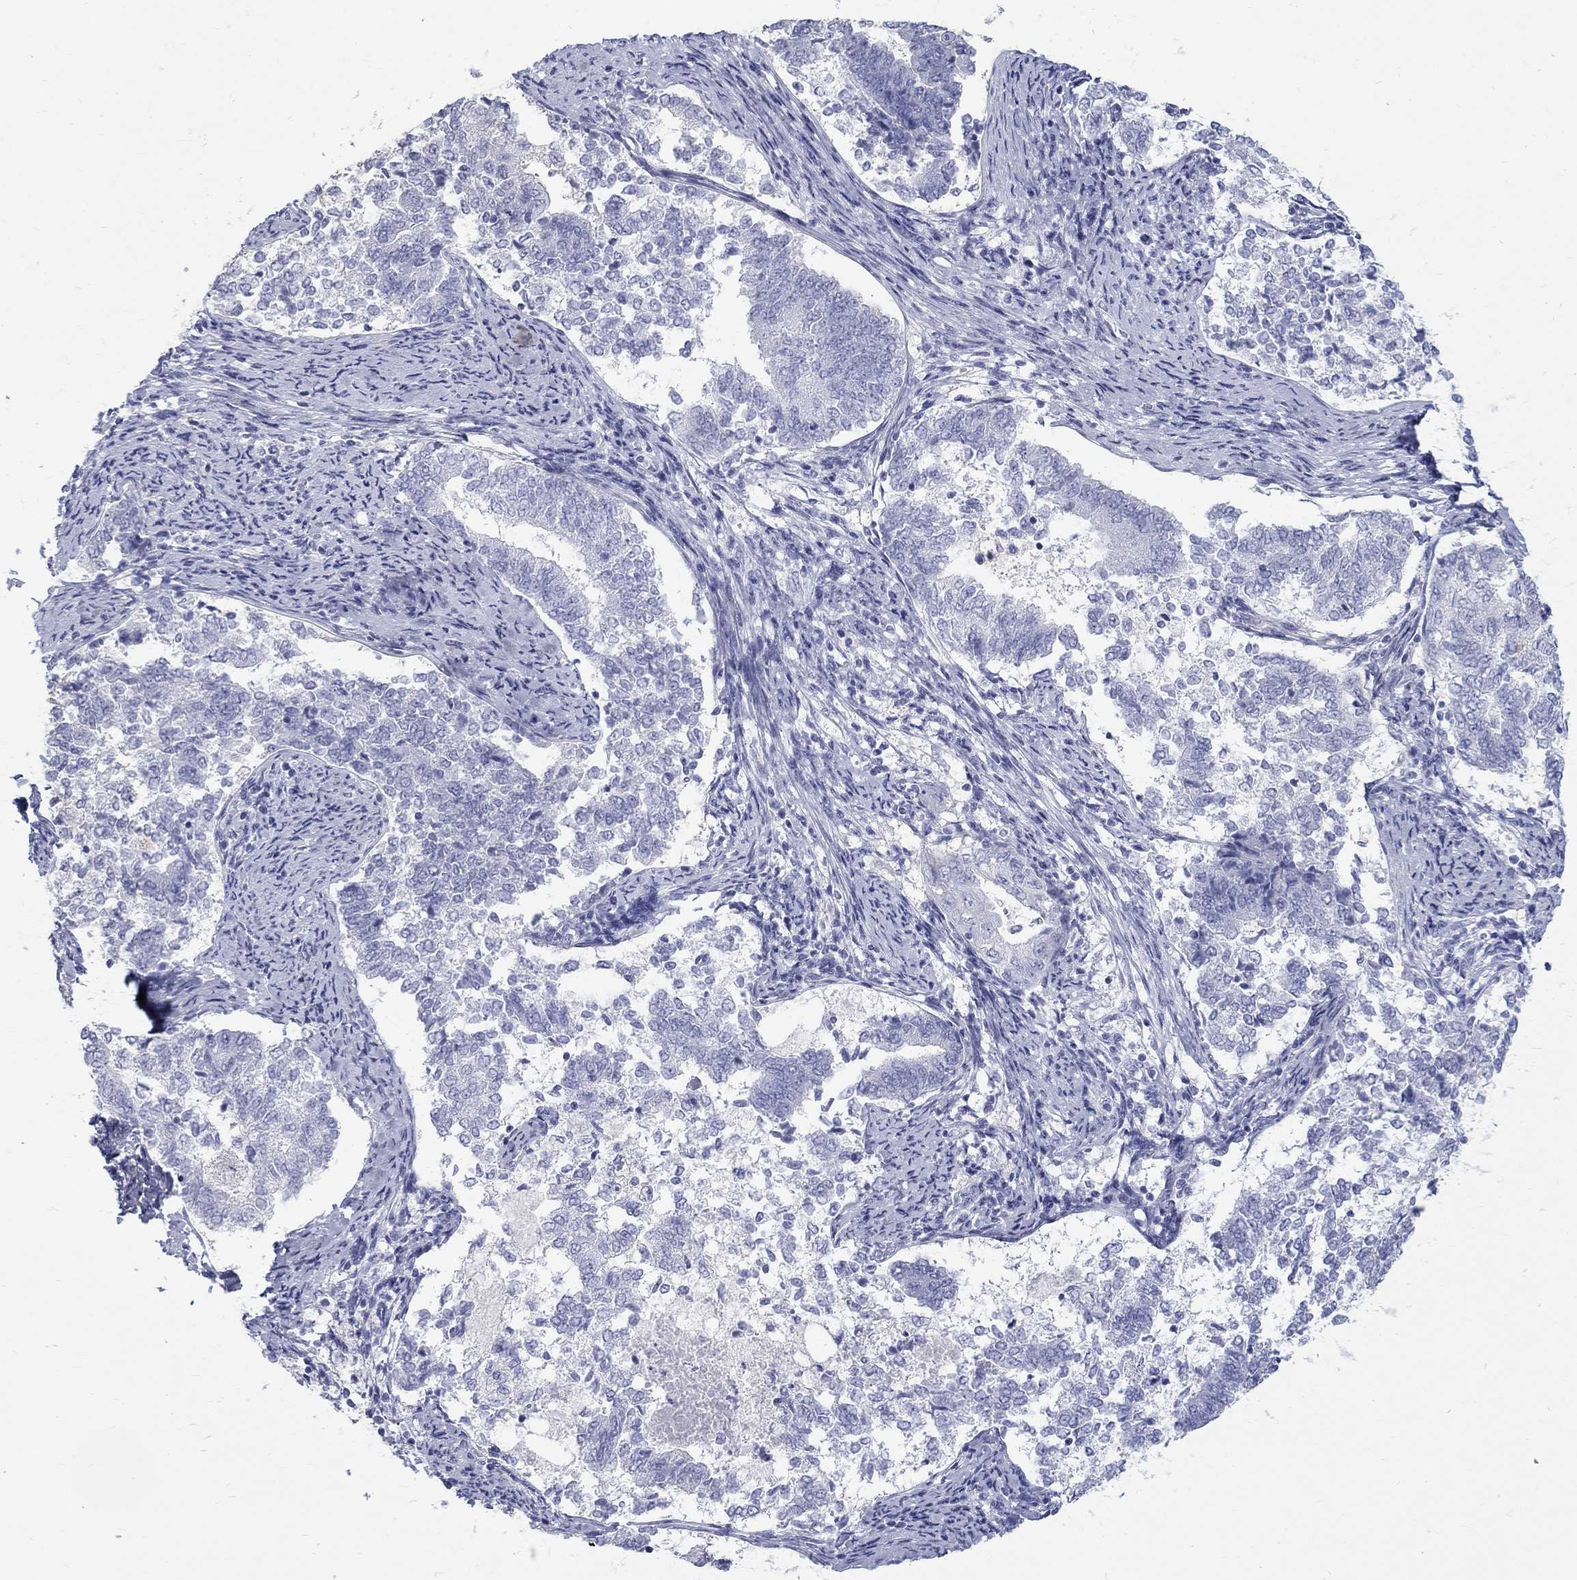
{"staining": {"intensity": "negative", "quantity": "none", "location": "none"}, "tissue": "endometrial cancer", "cell_type": "Tumor cells", "image_type": "cancer", "snomed": [{"axis": "morphology", "description": "Adenocarcinoma, NOS"}, {"axis": "topography", "description": "Endometrium"}], "caption": "Immunohistochemical staining of endometrial adenocarcinoma exhibits no significant positivity in tumor cells. Nuclei are stained in blue.", "gene": "MAGEB6", "patient": {"sex": "female", "age": 65}}